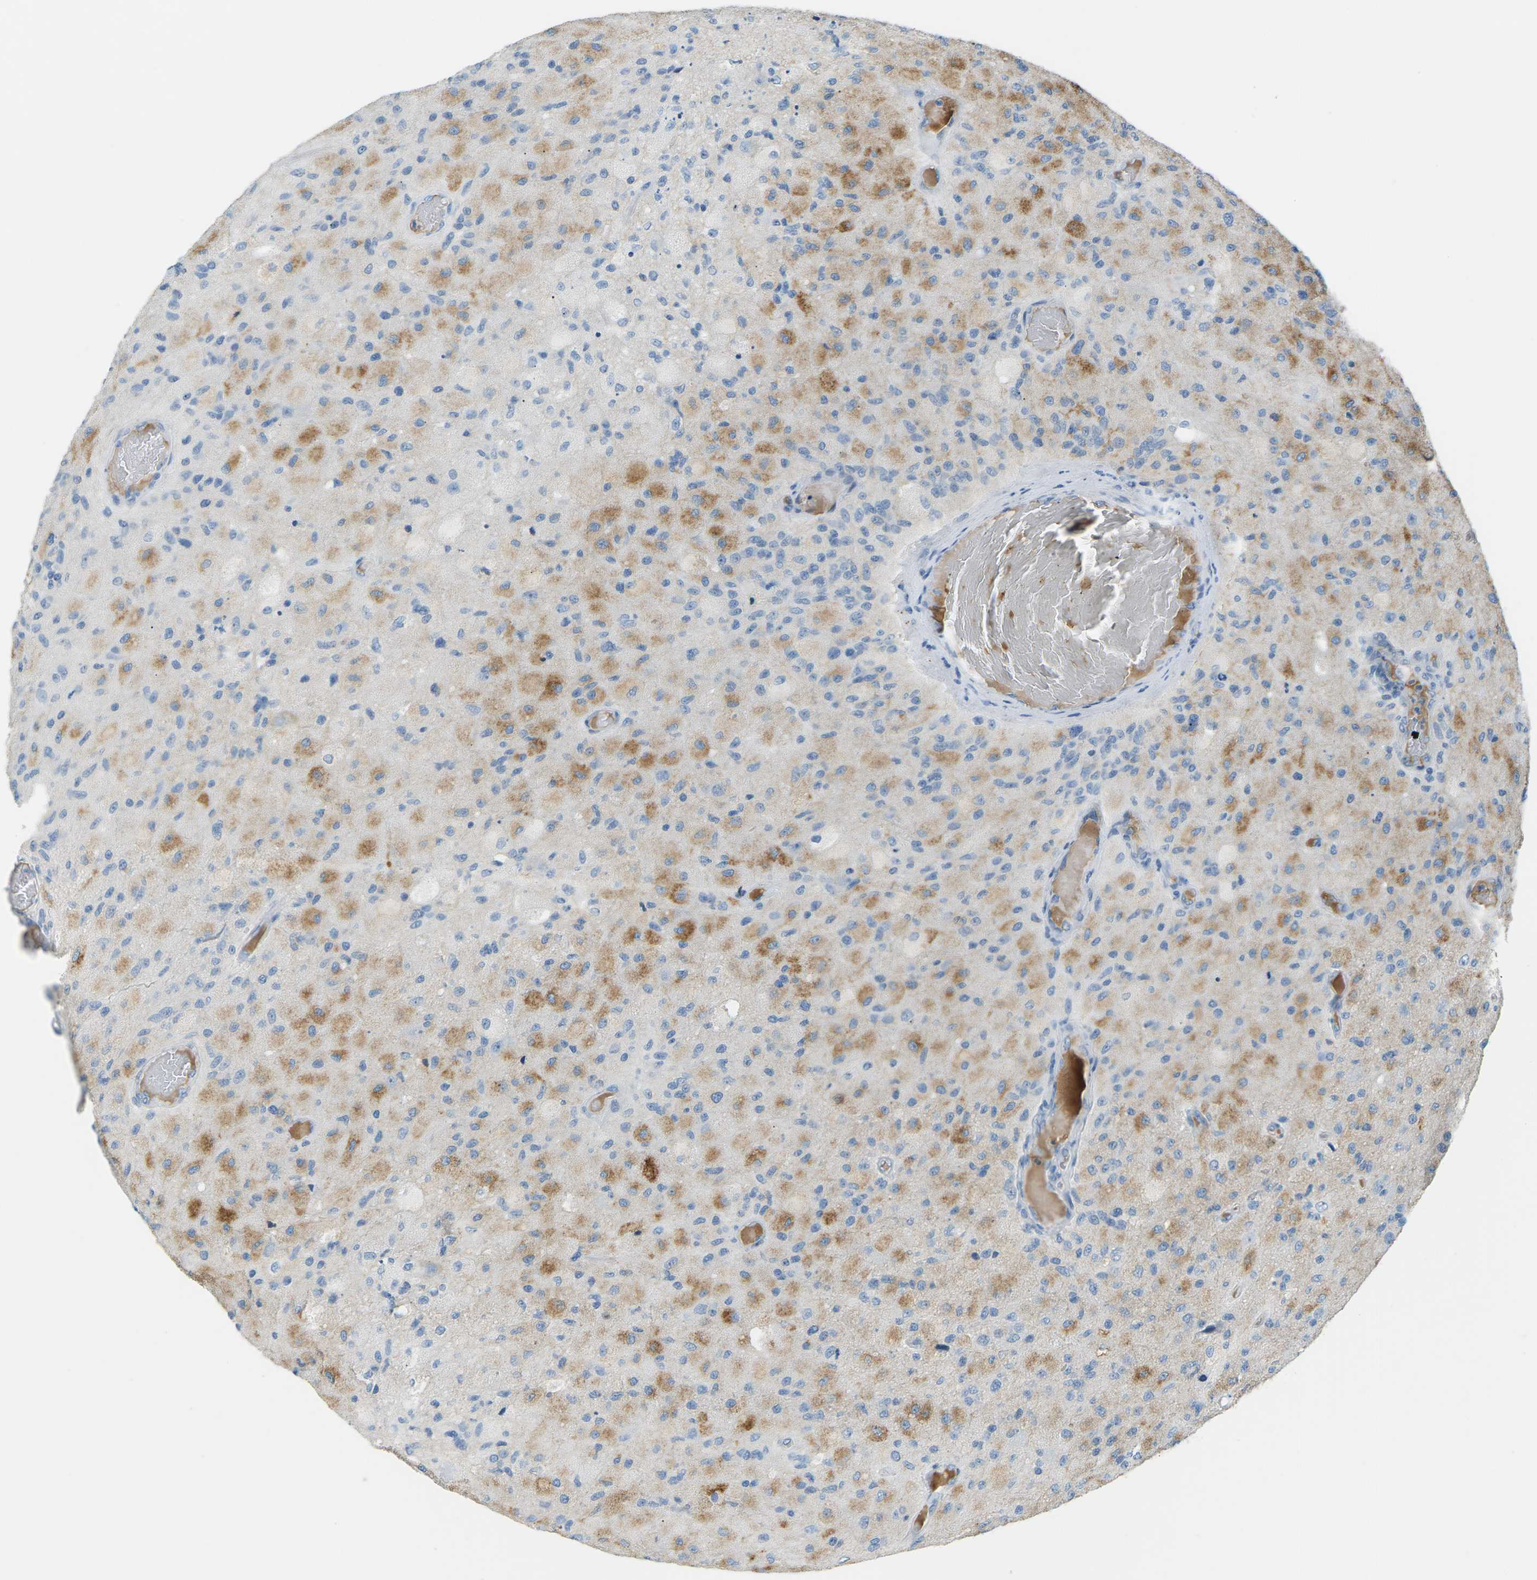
{"staining": {"intensity": "moderate", "quantity": "25%-75%", "location": "cytoplasmic/membranous"}, "tissue": "glioma", "cell_type": "Tumor cells", "image_type": "cancer", "snomed": [{"axis": "morphology", "description": "Normal tissue, NOS"}, {"axis": "morphology", "description": "Glioma, malignant, High grade"}, {"axis": "topography", "description": "Cerebral cortex"}], "caption": "Protein expression analysis of human malignant glioma (high-grade) reveals moderate cytoplasmic/membranous positivity in about 25%-75% of tumor cells.", "gene": "CFI", "patient": {"sex": "male", "age": 77}}